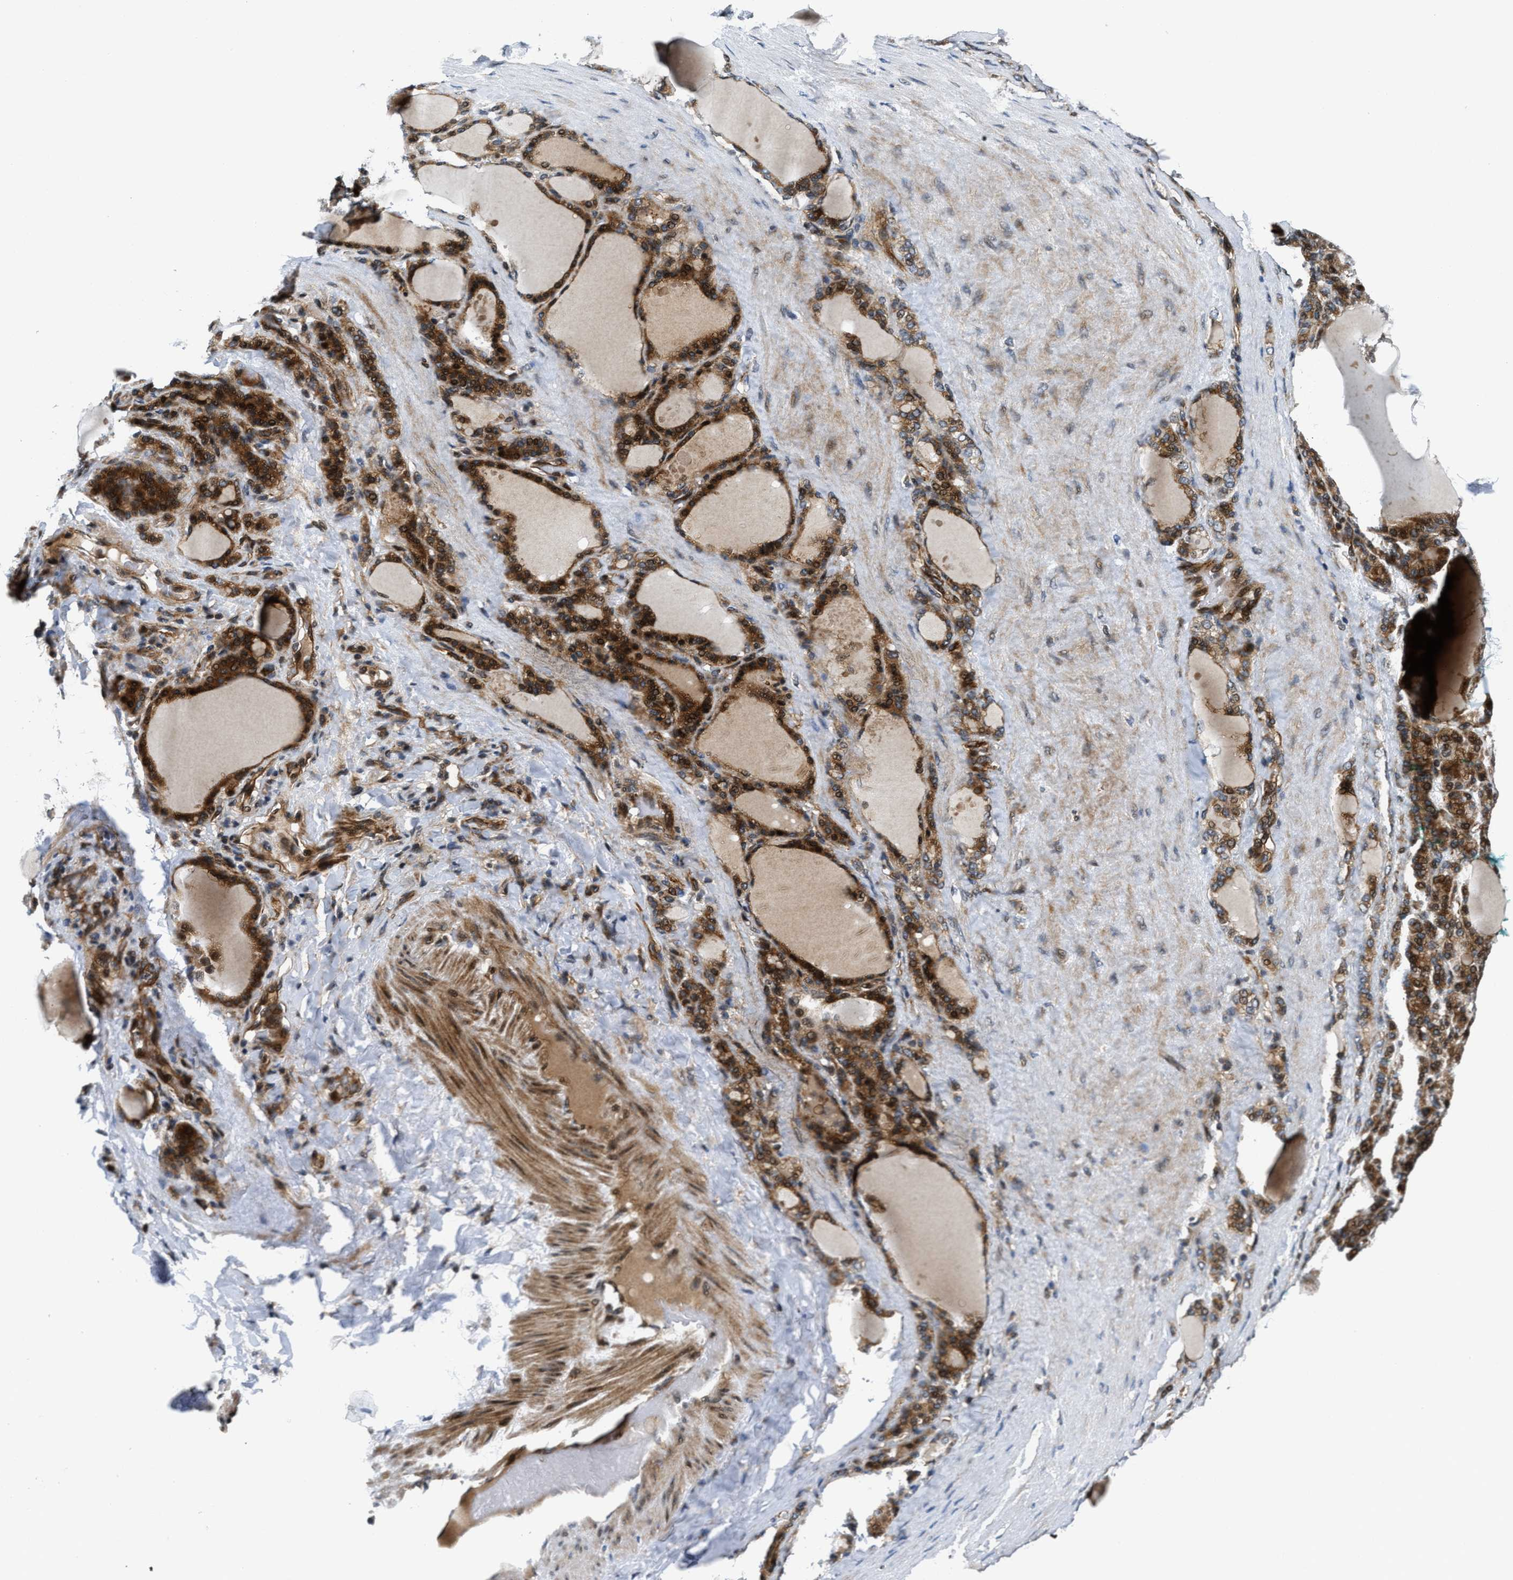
{"staining": {"intensity": "strong", "quantity": ">75%", "location": "cytoplasmic/membranous,nuclear"}, "tissue": "thyroid gland", "cell_type": "Glandular cells", "image_type": "normal", "snomed": [{"axis": "morphology", "description": "Normal tissue, NOS"}, {"axis": "topography", "description": "Thyroid gland"}], "caption": "Brown immunohistochemical staining in benign human thyroid gland demonstrates strong cytoplasmic/membranous,nuclear staining in approximately >75% of glandular cells. (IHC, brightfield microscopy, high magnification).", "gene": "ALDH3A2", "patient": {"sex": "female", "age": 28}}